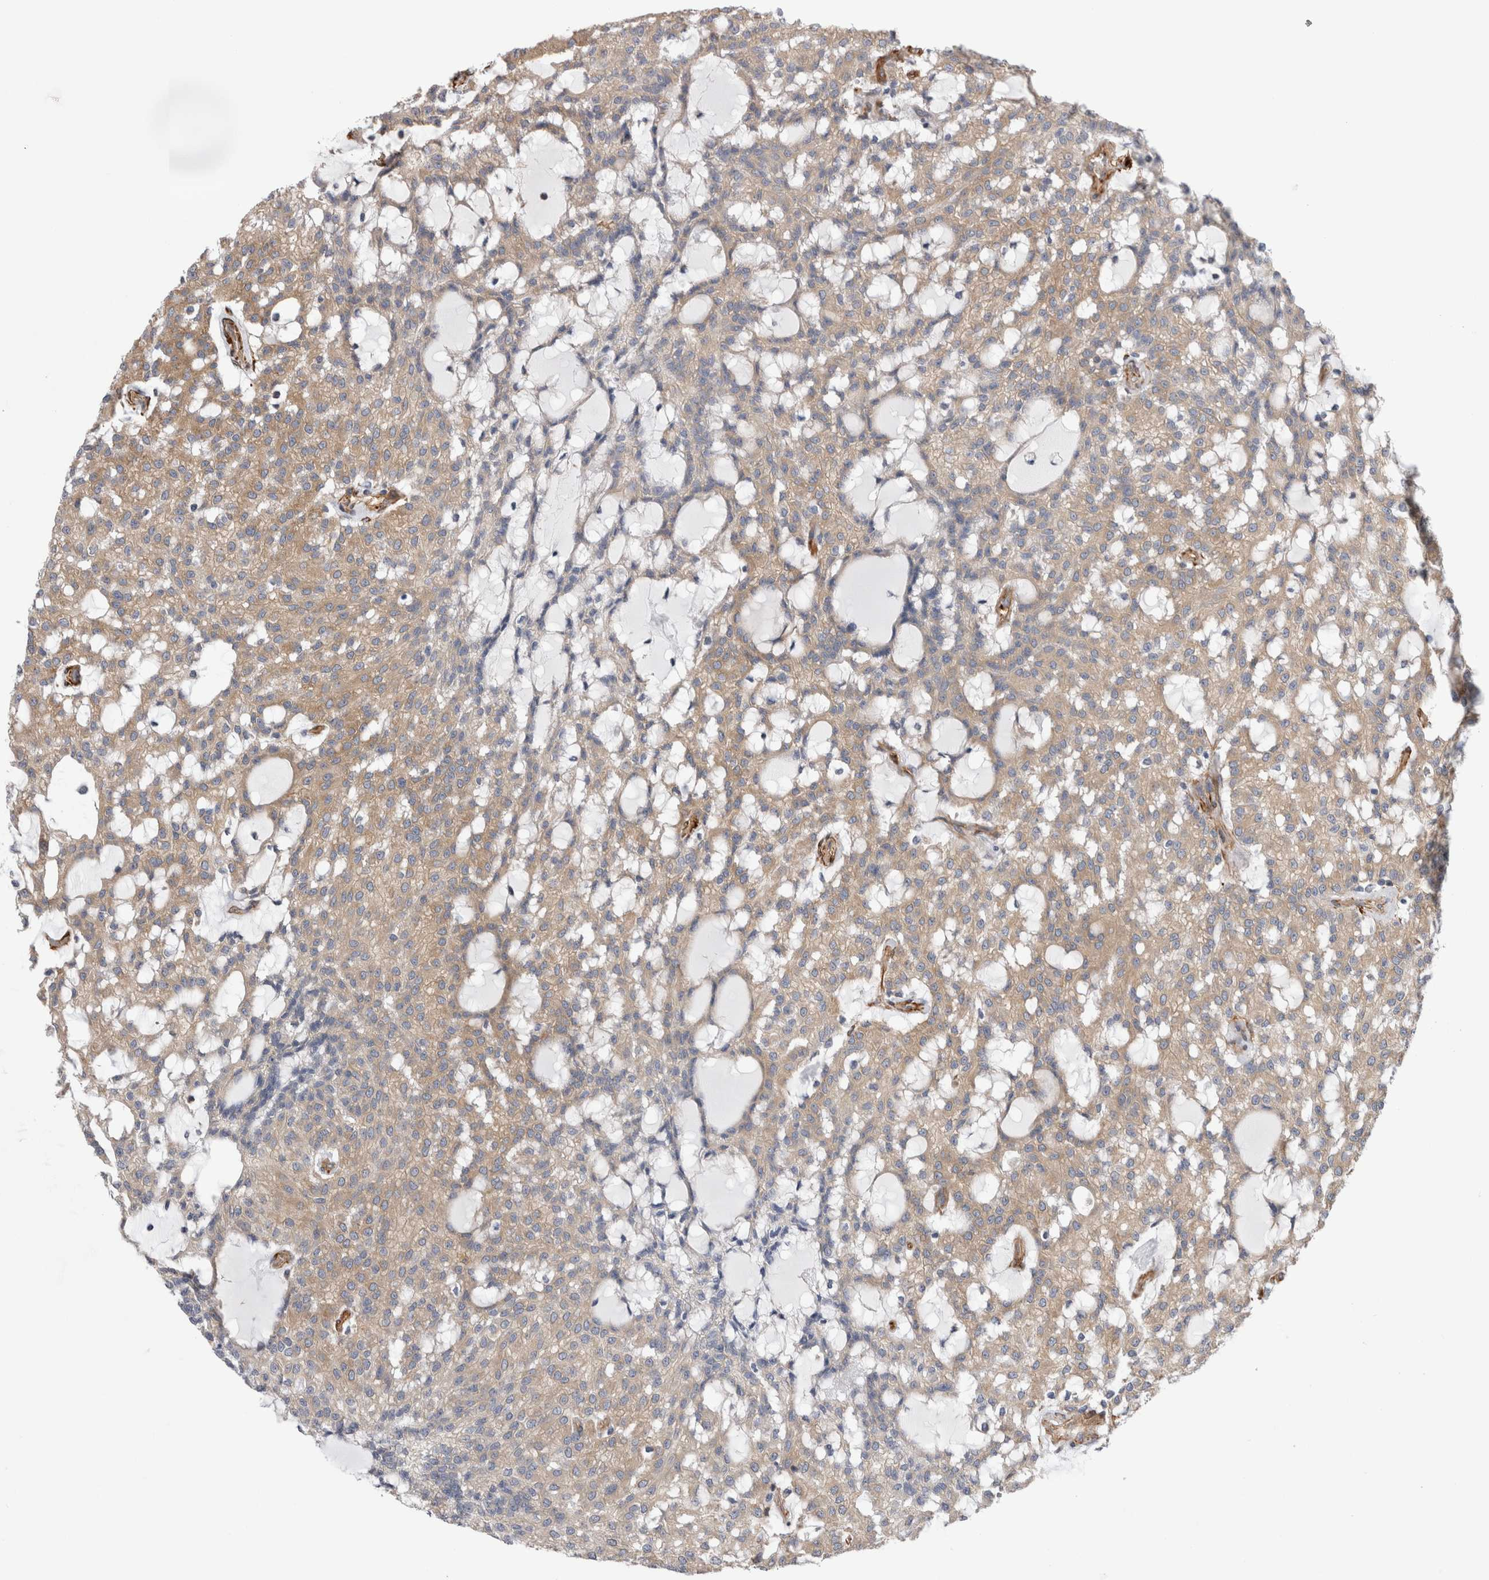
{"staining": {"intensity": "weak", "quantity": ">75%", "location": "cytoplasmic/membranous"}, "tissue": "renal cancer", "cell_type": "Tumor cells", "image_type": "cancer", "snomed": [{"axis": "morphology", "description": "Adenocarcinoma, NOS"}, {"axis": "topography", "description": "Kidney"}], "caption": "Protein expression analysis of human renal cancer reveals weak cytoplasmic/membranous staining in about >75% of tumor cells.", "gene": "EPRS1", "patient": {"sex": "male", "age": 63}}